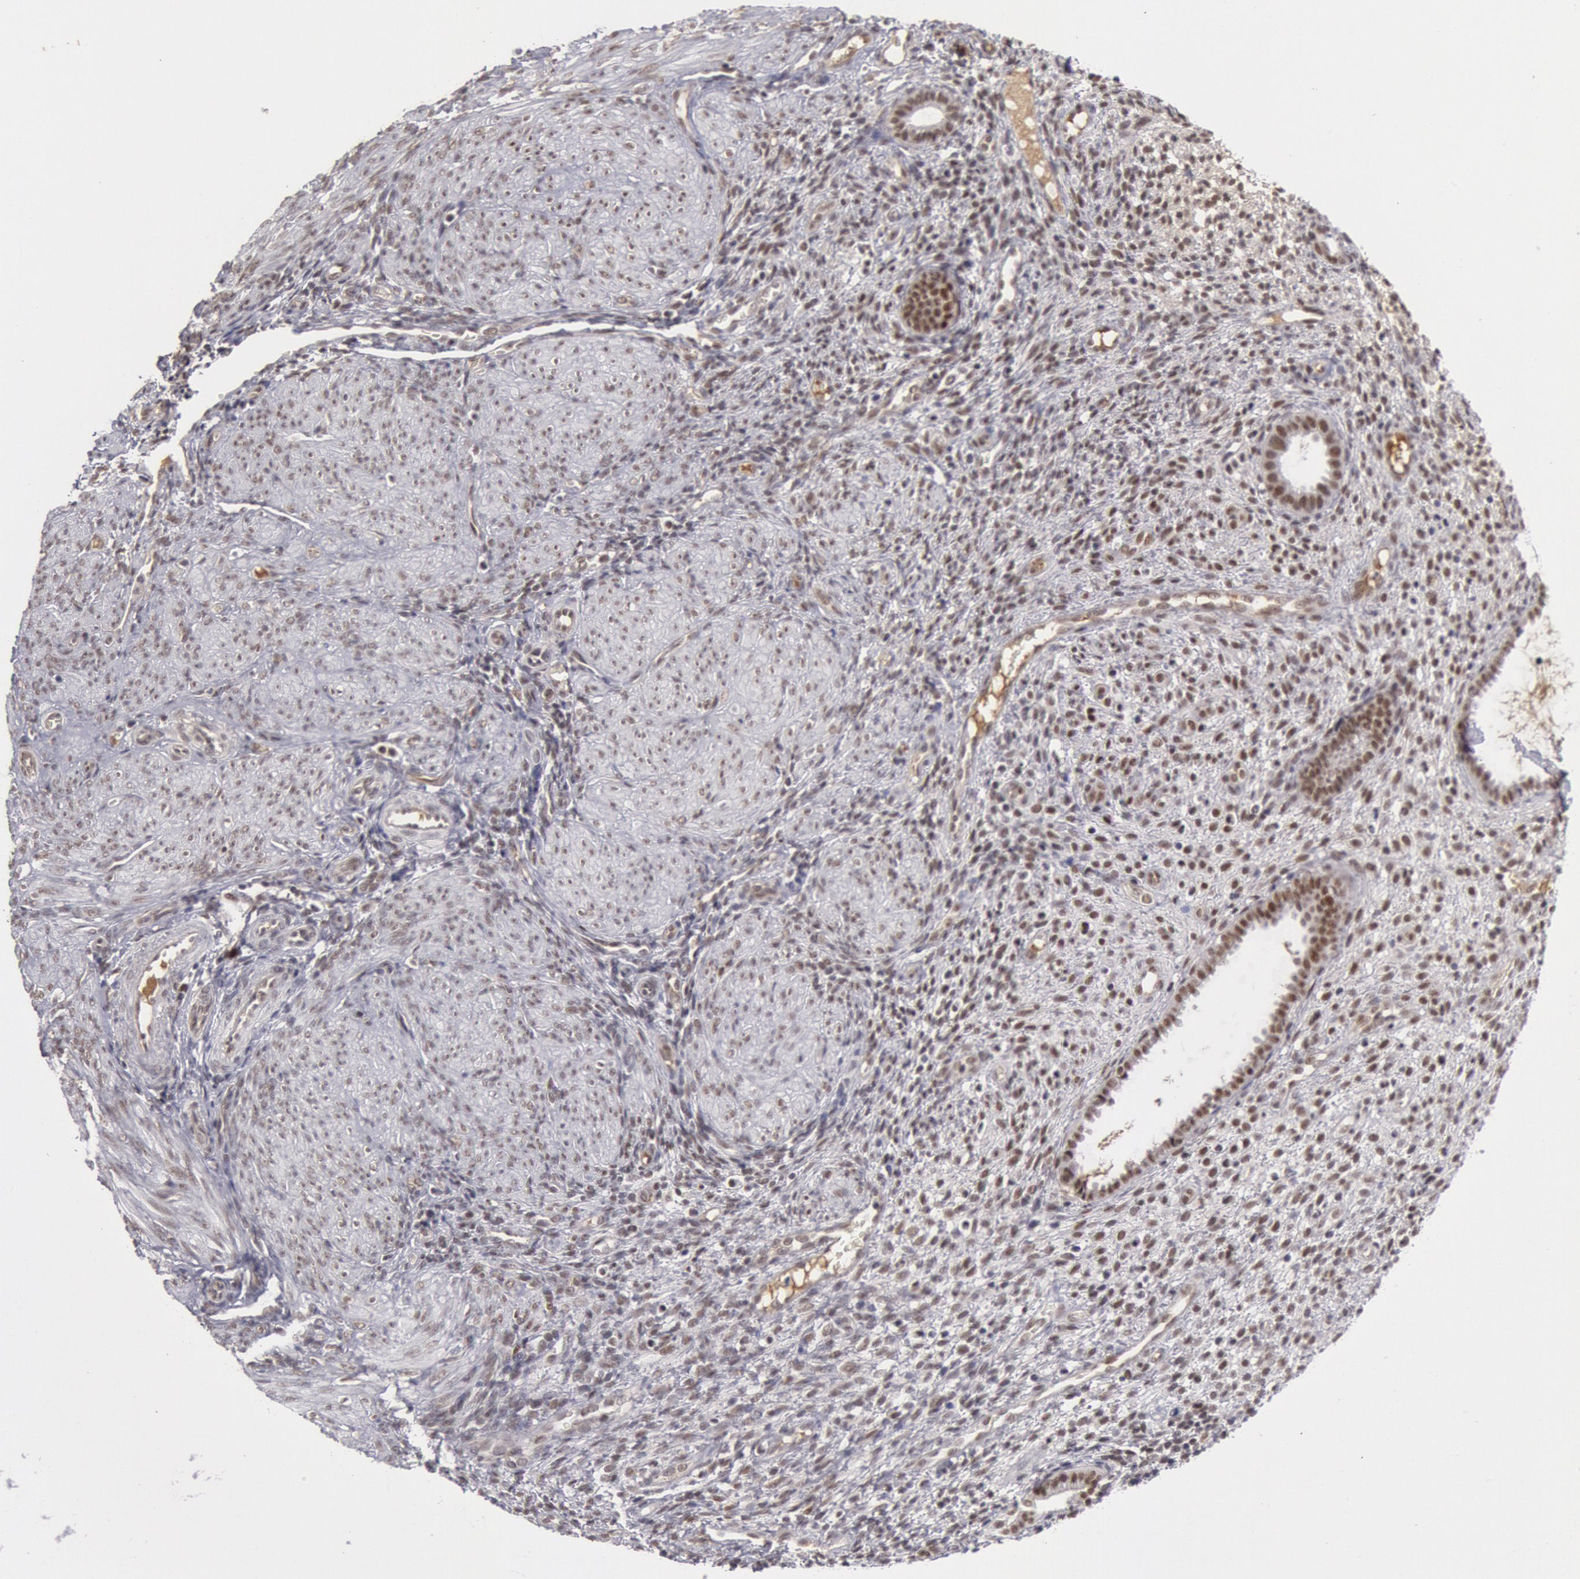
{"staining": {"intensity": "weak", "quantity": "25%-75%", "location": "nuclear"}, "tissue": "endometrium", "cell_type": "Cells in endometrial stroma", "image_type": "normal", "snomed": [{"axis": "morphology", "description": "Normal tissue, NOS"}, {"axis": "topography", "description": "Endometrium"}], "caption": "Immunohistochemical staining of benign endometrium reveals weak nuclear protein staining in about 25%-75% of cells in endometrial stroma.", "gene": "PPP4R3B", "patient": {"sex": "female", "age": 72}}